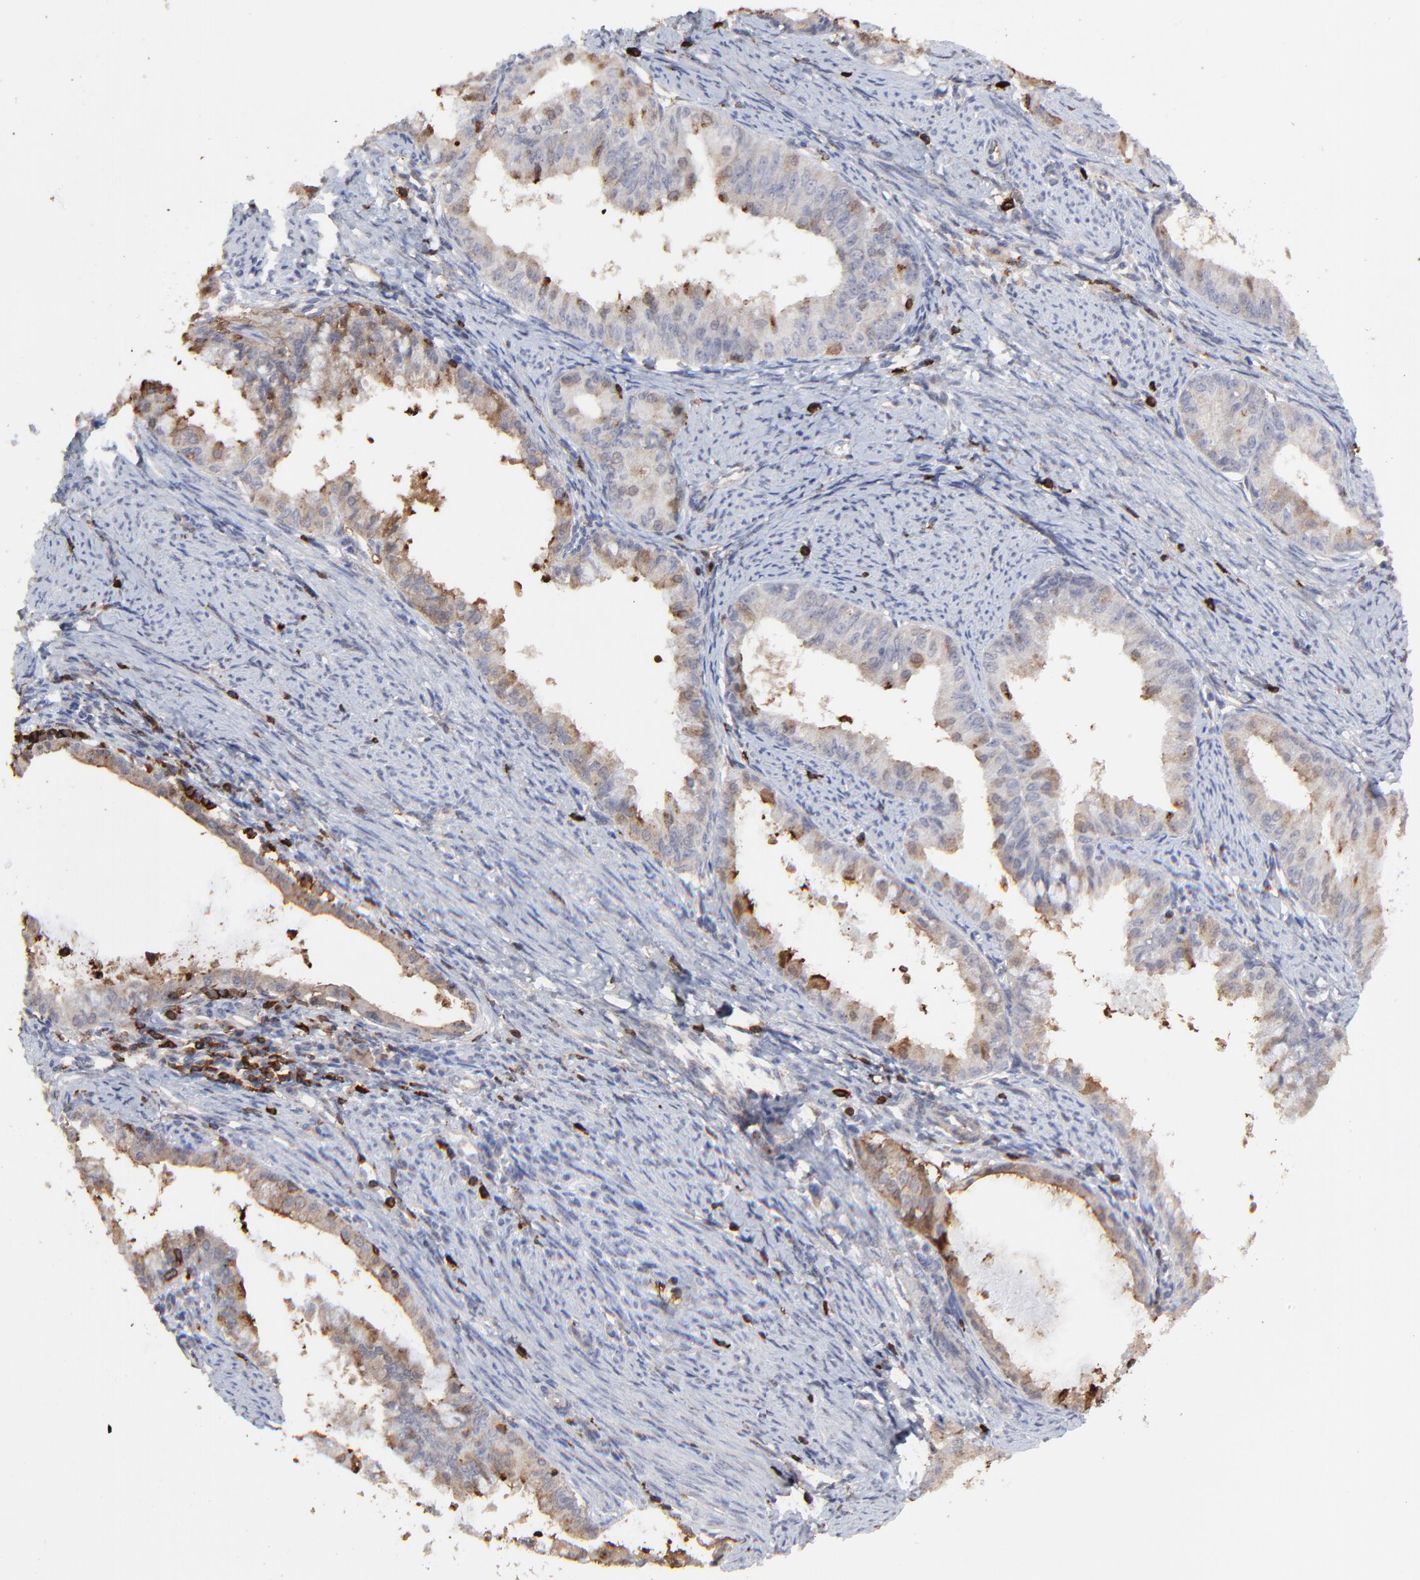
{"staining": {"intensity": "moderate", "quantity": "25%-75%", "location": "cytoplasmic/membranous"}, "tissue": "endometrial cancer", "cell_type": "Tumor cells", "image_type": "cancer", "snomed": [{"axis": "morphology", "description": "Adenocarcinoma, NOS"}, {"axis": "topography", "description": "Endometrium"}], "caption": "Endometrial adenocarcinoma stained for a protein exhibits moderate cytoplasmic/membranous positivity in tumor cells.", "gene": "SLC6A14", "patient": {"sex": "female", "age": 76}}